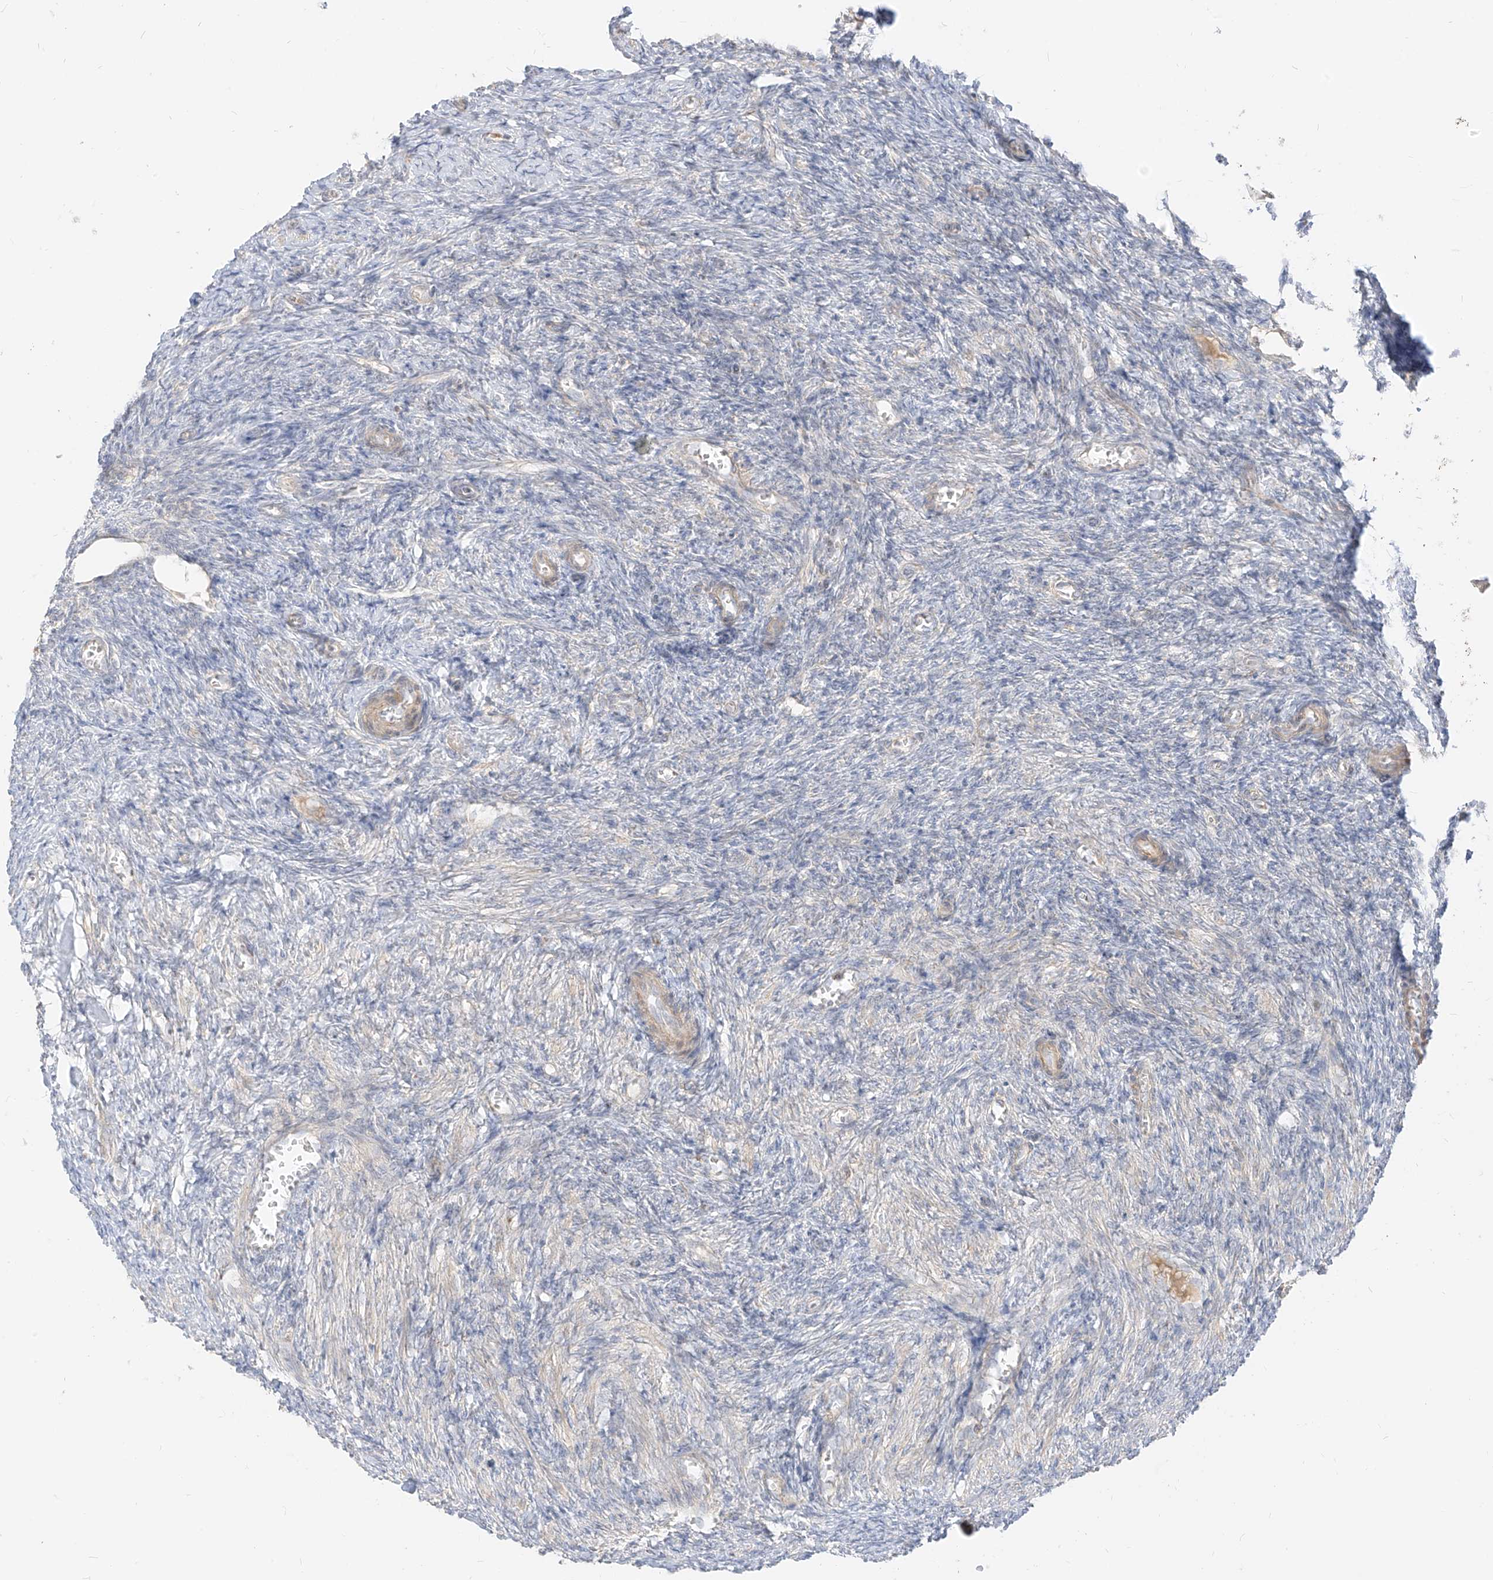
{"staining": {"intensity": "negative", "quantity": "none", "location": "none"}, "tissue": "ovary", "cell_type": "Ovarian stroma cells", "image_type": "normal", "snomed": [{"axis": "morphology", "description": "Normal tissue, NOS"}, {"axis": "topography", "description": "Ovary"}], "caption": "Immunohistochemical staining of unremarkable human ovary demonstrates no significant staining in ovarian stroma cells.", "gene": "ZIM3", "patient": {"sex": "female", "age": 27}}